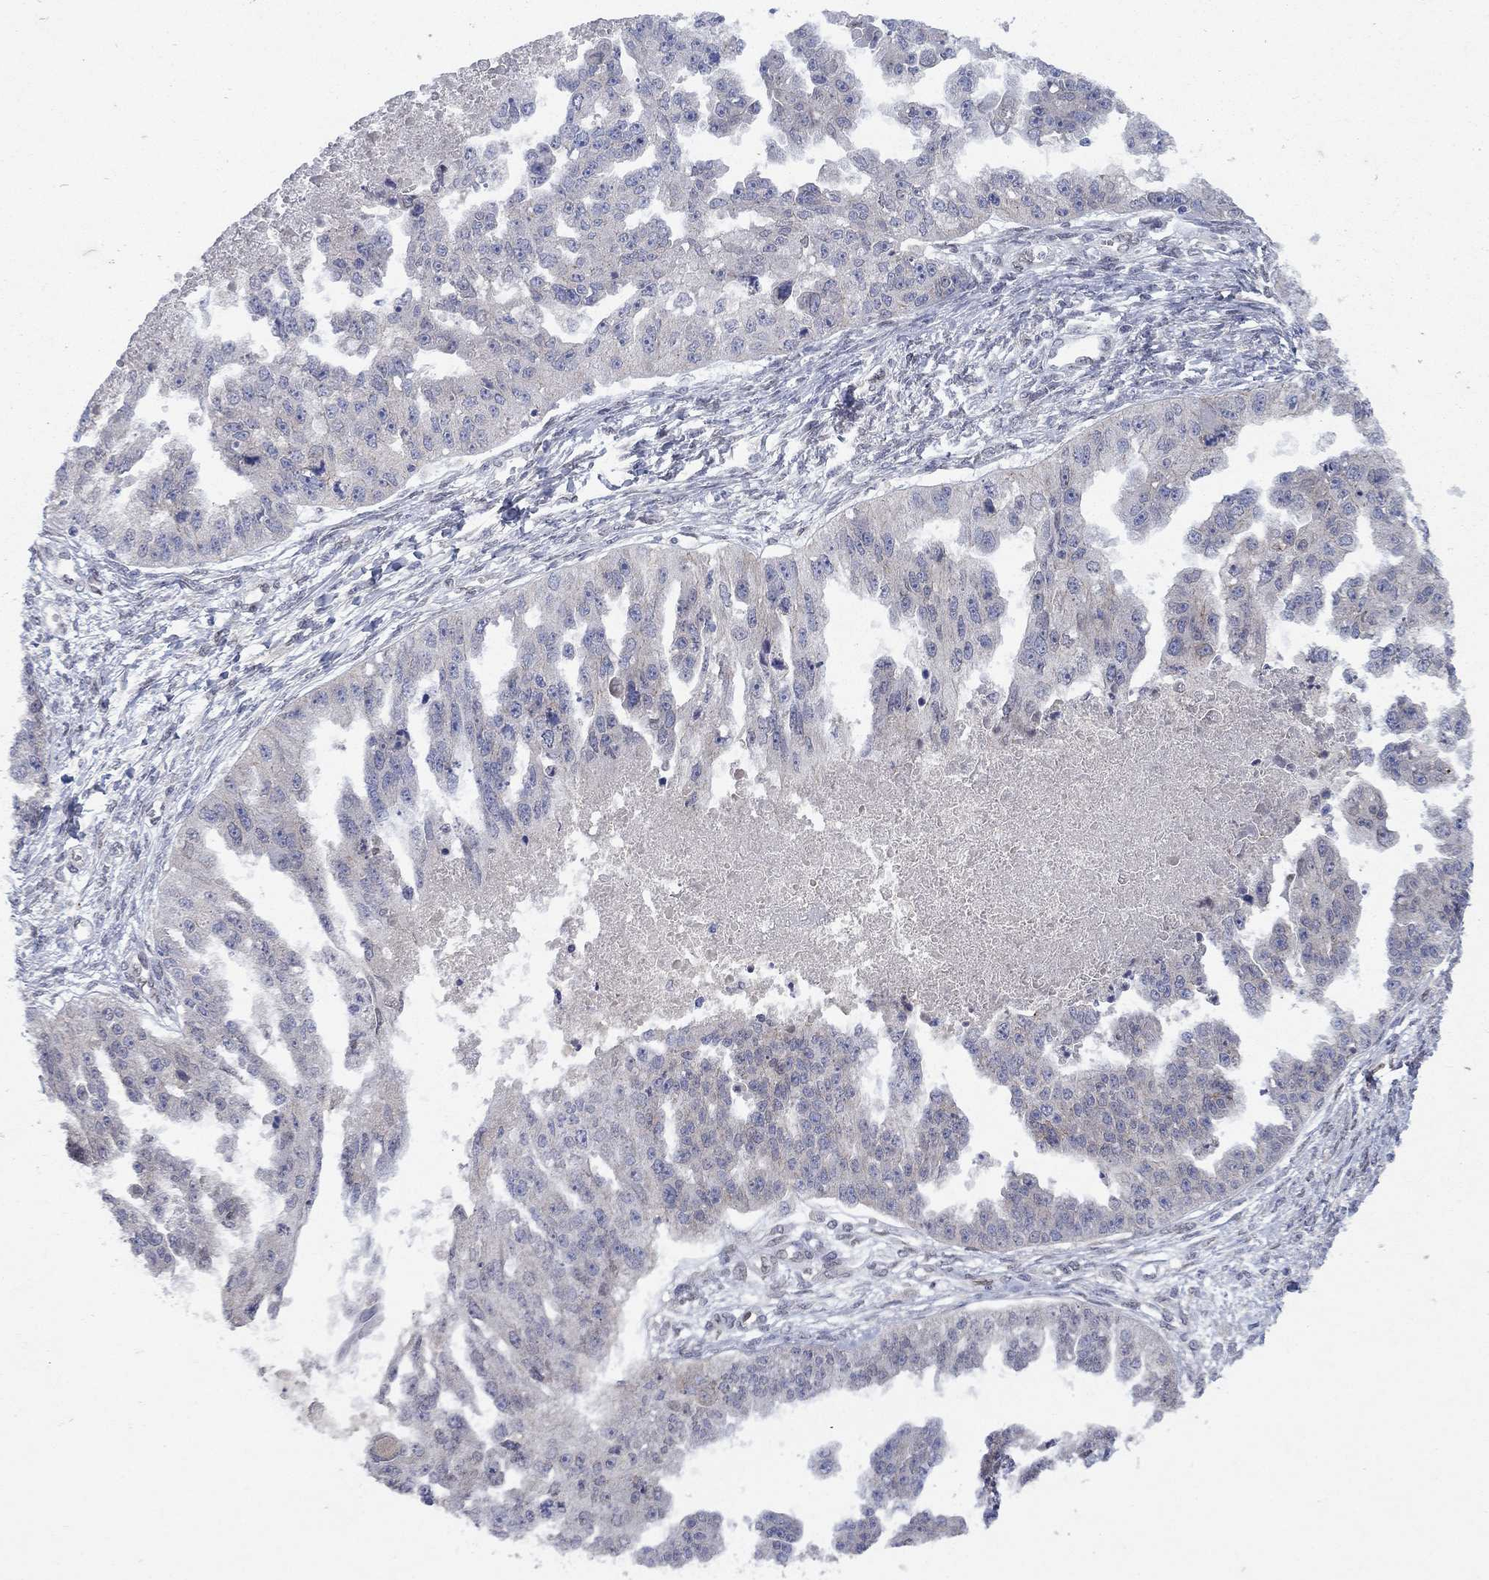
{"staining": {"intensity": "negative", "quantity": "none", "location": "none"}, "tissue": "ovarian cancer", "cell_type": "Tumor cells", "image_type": "cancer", "snomed": [{"axis": "morphology", "description": "Cystadenocarcinoma, serous, NOS"}, {"axis": "topography", "description": "Ovary"}], "caption": "A photomicrograph of ovarian cancer stained for a protein shows no brown staining in tumor cells. (Brightfield microscopy of DAB immunohistochemistry at high magnification).", "gene": "EMC9", "patient": {"sex": "female", "age": 58}}